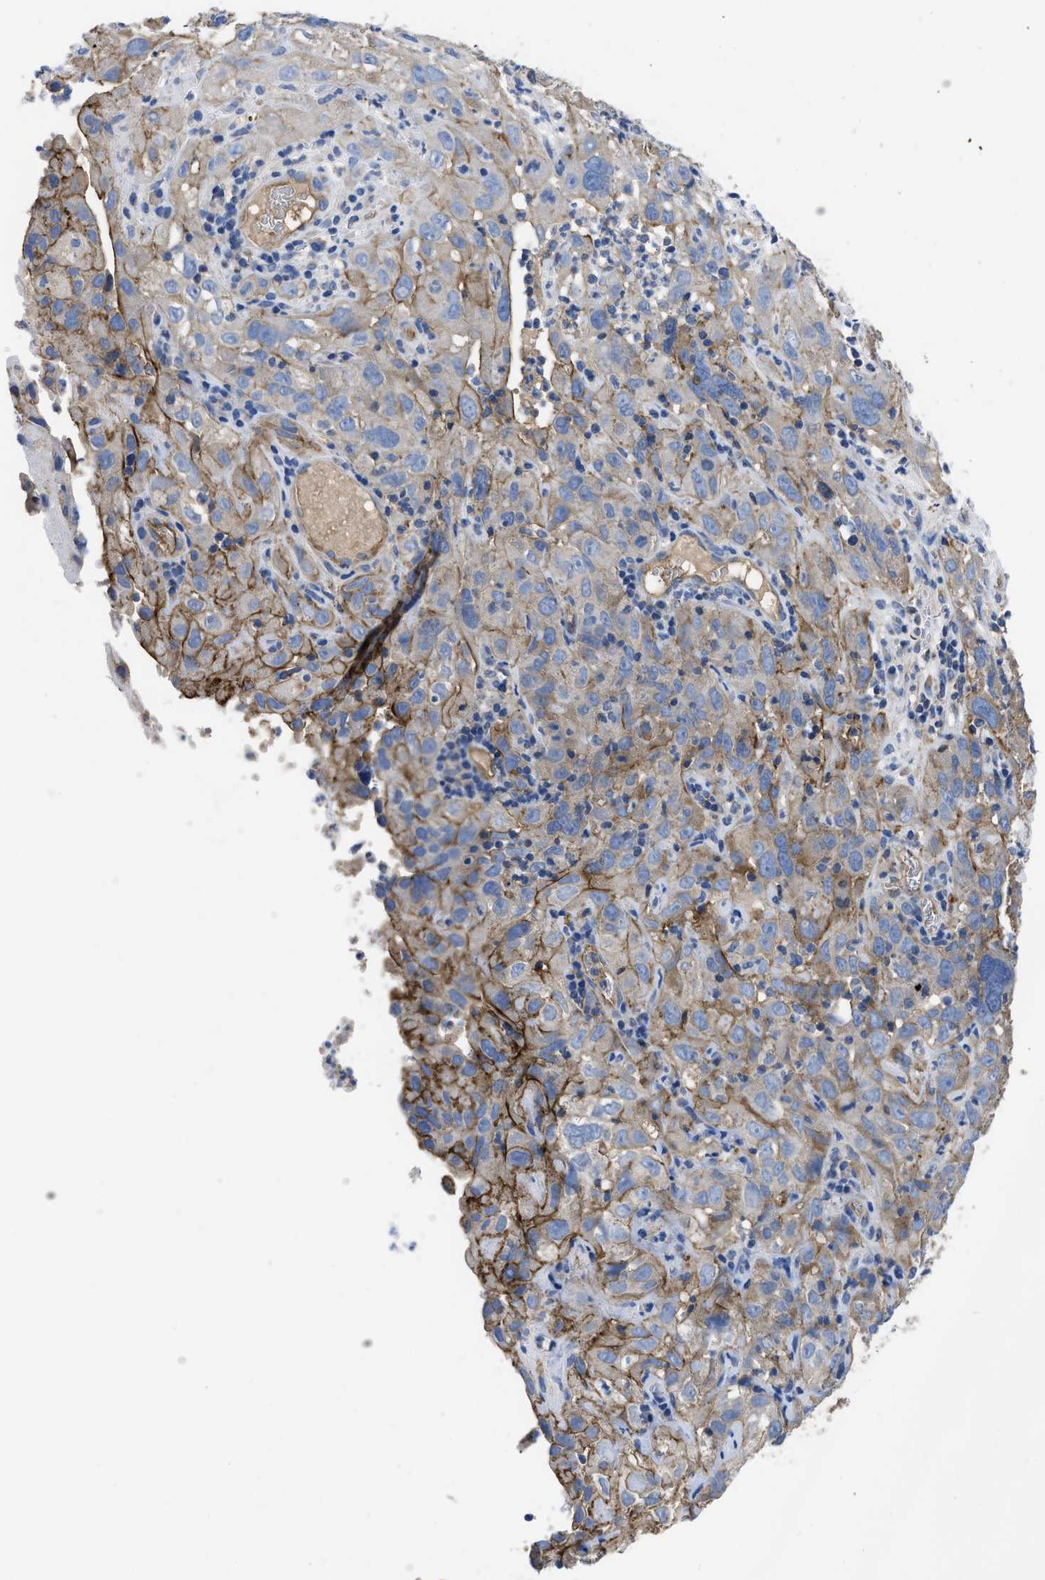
{"staining": {"intensity": "moderate", "quantity": "<25%", "location": "cytoplasmic/membranous"}, "tissue": "cervical cancer", "cell_type": "Tumor cells", "image_type": "cancer", "snomed": [{"axis": "morphology", "description": "Squamous cell carcinoma, NOS"}, {"axis": "topography", "description": "Cervix"}], "caption": "Tumor cells show low levels of moderate cytoplasmic/membranous staining in approximately <25% of cells in human cervical squamous cell carcinoma.", "gene": "USP4", "patient": {"sex": "female", "age": 32}}